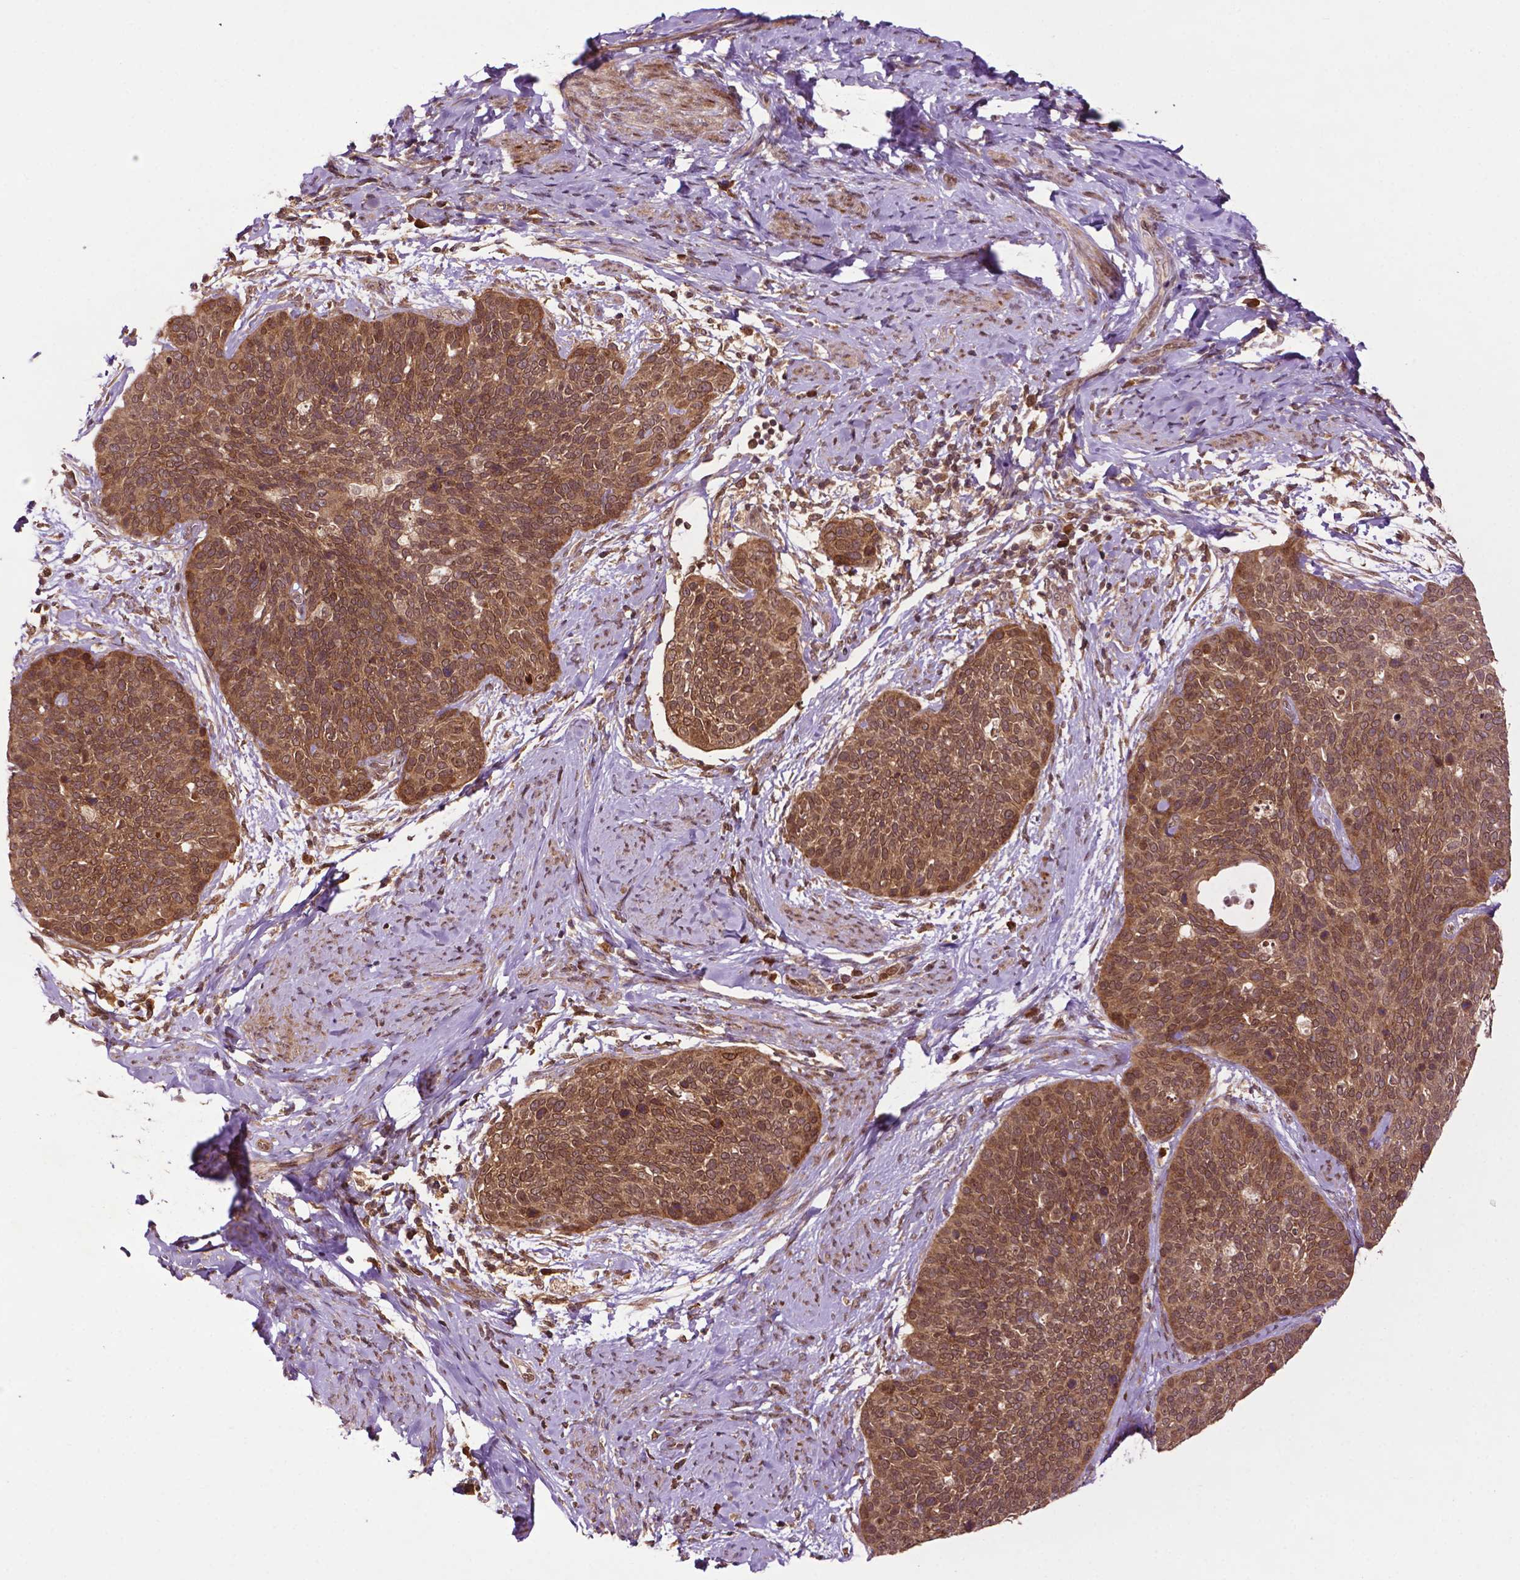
{"staining": {"intensity": "moderate", "quantity": ">75%", "location": "cytoplasmic/membranous,nuclear"}, "tissue": "cervical cancer", "cell_type": "Tumor cells", "image_type": "cancer", "snomed": [{"axis": "morphology", "description": "Squamous cell carcinoma, NOS"}, {"axis": "topography", "description": "Cervix"}], "caption": "This is an image of IHC staining of cervical squamous cell carcinoma, which shows moderate expression in the cytoplasmic/membranous and nuclear of tumor cells.", "gene": "TMX2", "patient": {"sex": "female", "age": 69}}